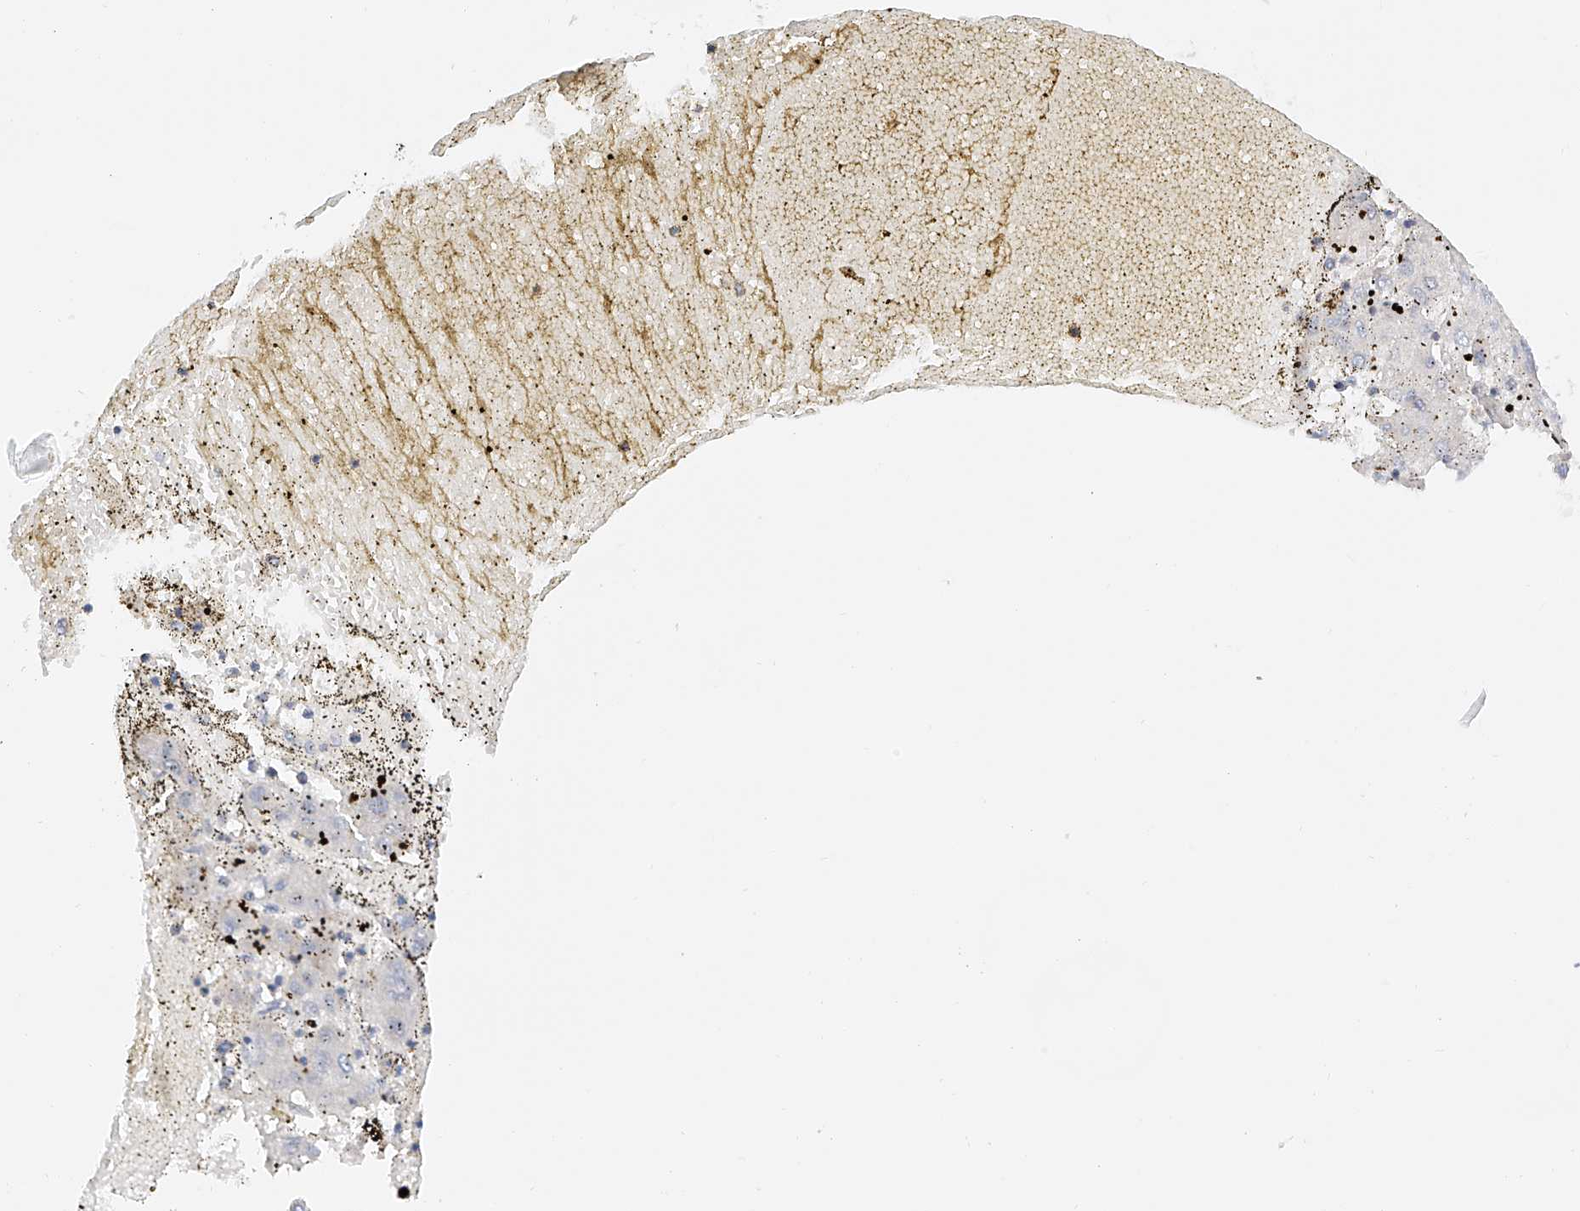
{"staining": {"intensity": "negative", "quantity": "none", "location": "none"}, "tissue": "liver cancer", "cell_type": "Tumor cells", "image_type": "cancer", "snomed": [{"axis": "morphology", "description": "Carcinoma, Hepatocellular, NOS"}, {"axis": "topography", "description": "Liver"}], "caption": "This is an IHC photomicrograph of human liver cancer. There is no staining in tumor cells.", "gene": "MFN2", "patient": {"sex": "male", "age": 72}}